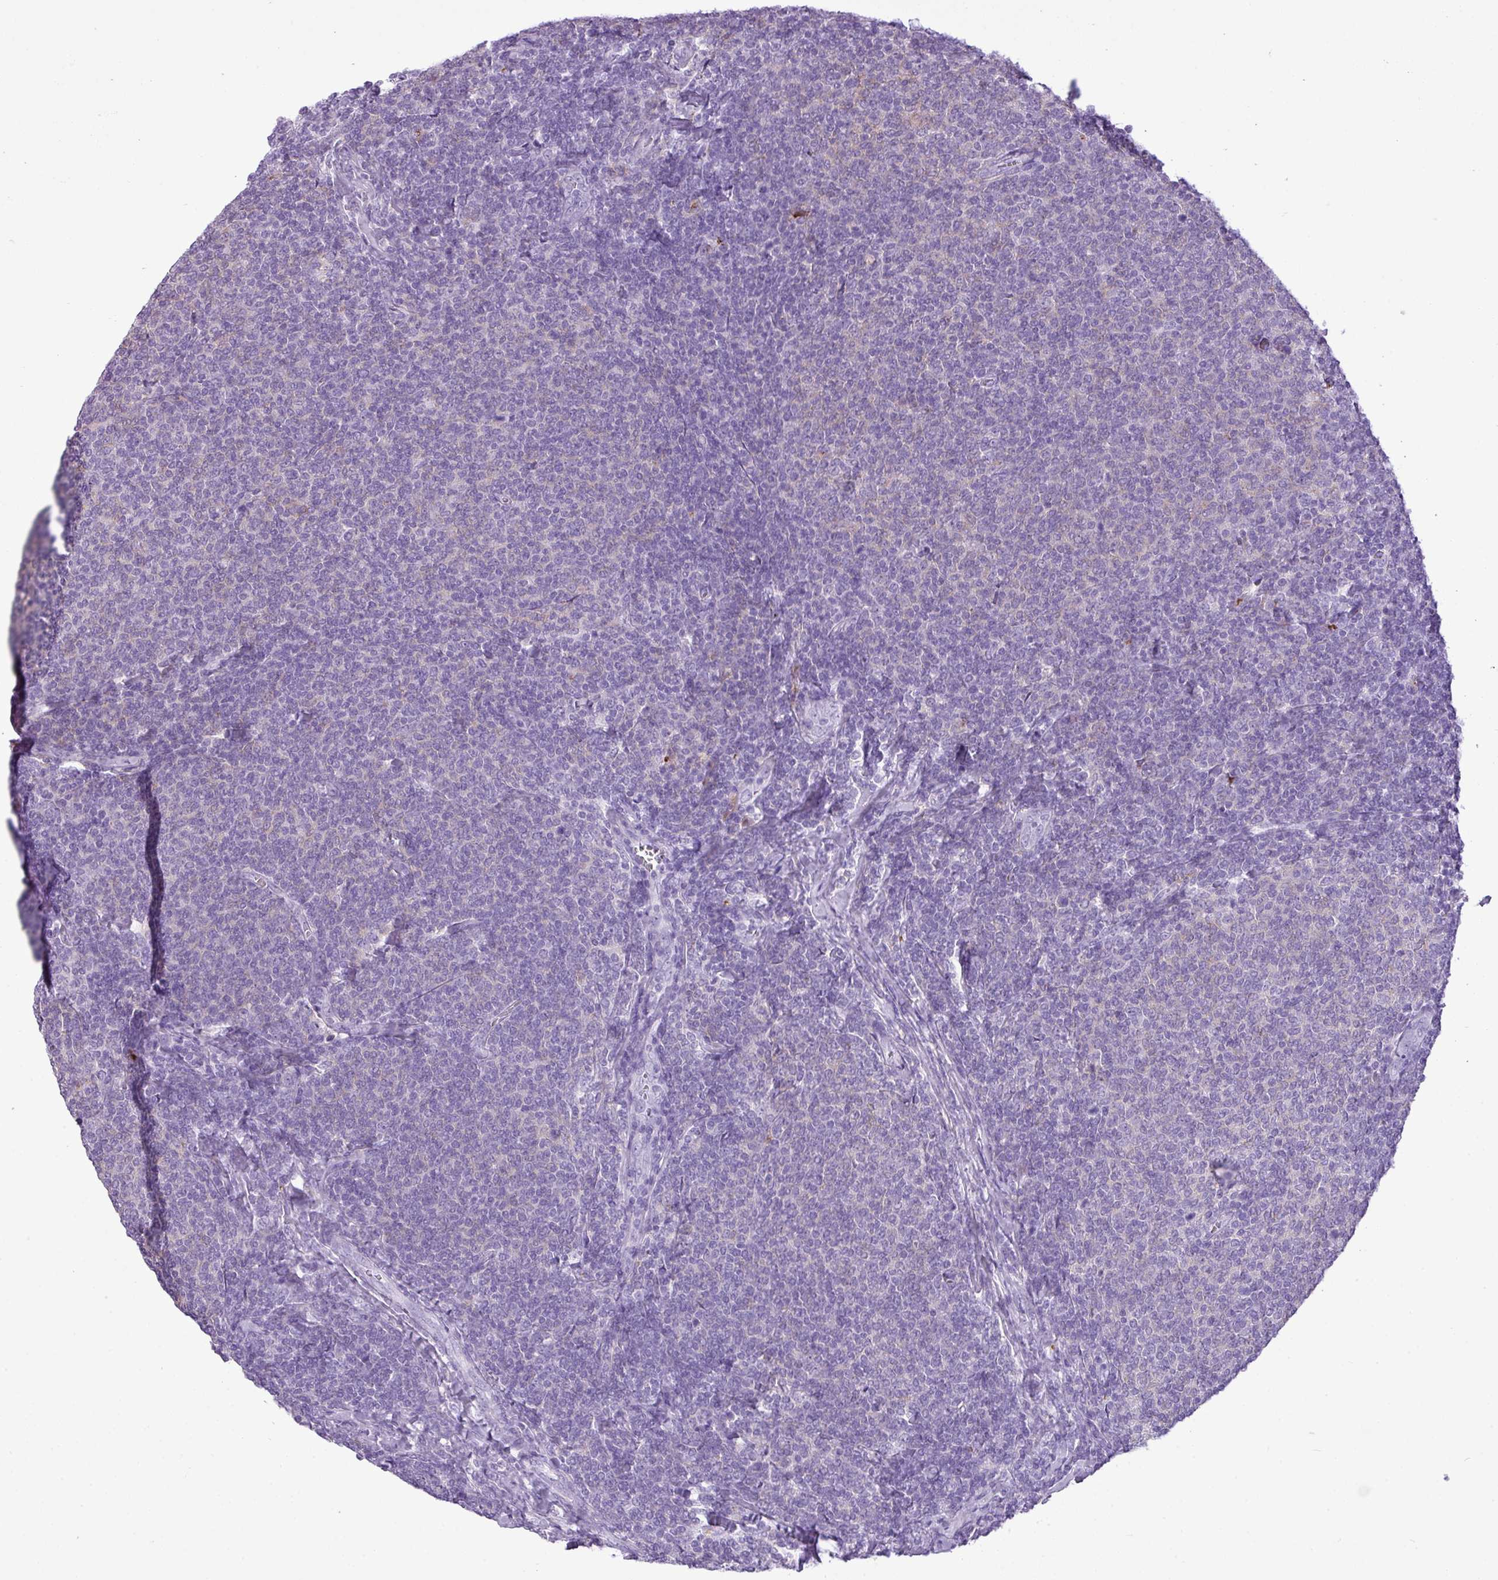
{"staining": {"intensity": "negative", "quantity": "none", "location": "none"}, "tissue": "lymphoma", "cell_type": "Tumor cells", "image_type": "cancer", "snomed": [{"axis": "morphology", "description": "Malignant lymphoma, non-Hodgkin's type, Low grade"}, {"axis": "topography", "description": "Lymph node"}], "caption": "A high-resolution micrograph shows immunohistochemistry (IHC) staining of lymphoma, which exhibits no significant expression in tumor cells.", "gene": "RBMXL2", "patient": {"sex": "male", "age": 52}}